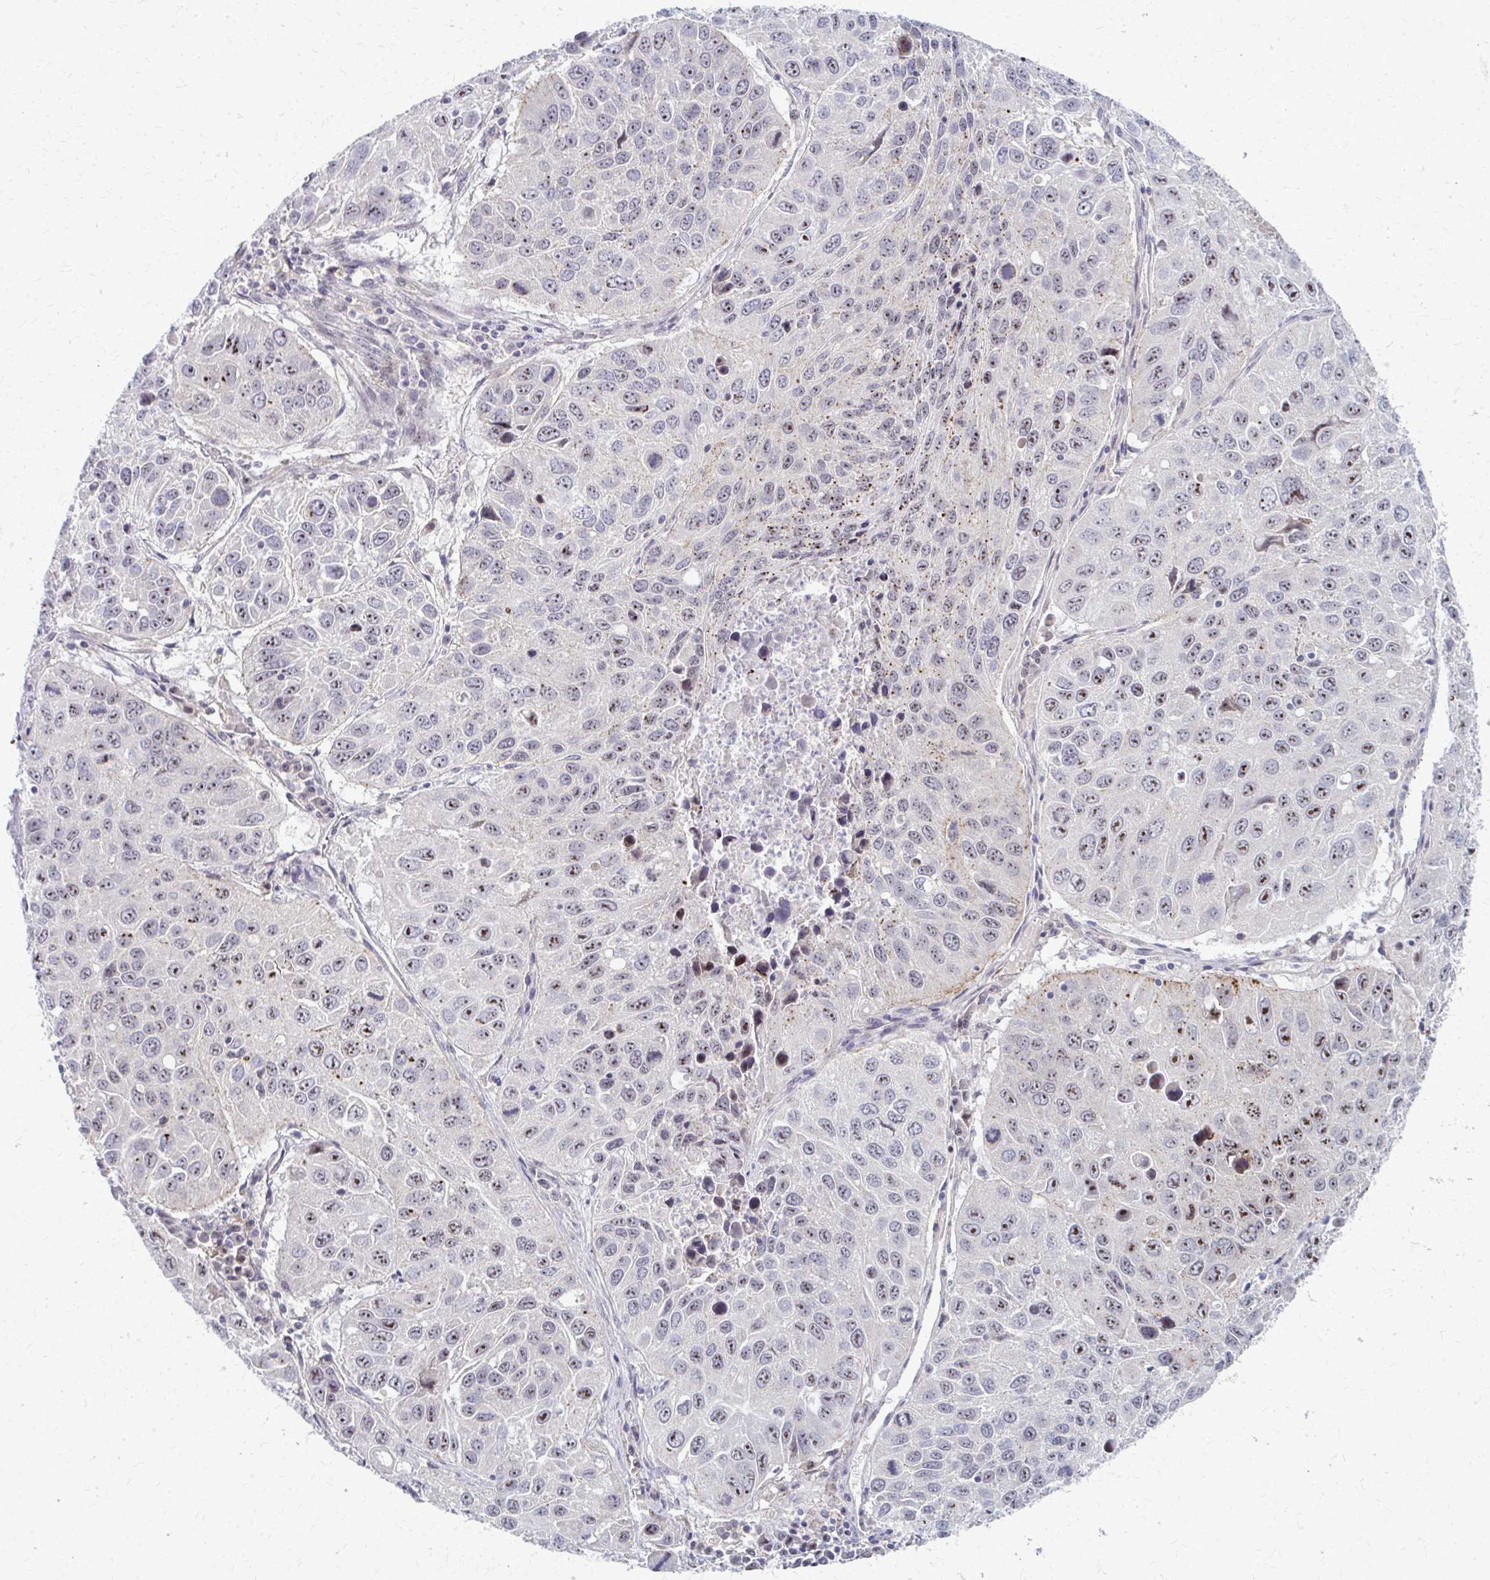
{"staining": {"intensity": "moderate", "quantity": ">75%", "location": "nuclear"}, "tissue": "lung cancer", "cell_type": "Tumor cells", "image_type": "cancer", "snomed": [{"axis": "morphology", "description": "Squamous cell carcinoma, NOS"}, {"axis": "topography", "description": "Lung"}], "caption": "Lung squamous cell carcinoma was stained to show a protein in brown. There is medium levels of moderate nuclear staining in approximately >75% of tumor cells. (DAB IHC, brown staining for protein, blue staining for nuclei).", "gene": "NUDT16", "patient": {"sex": "female", "age": 61}}